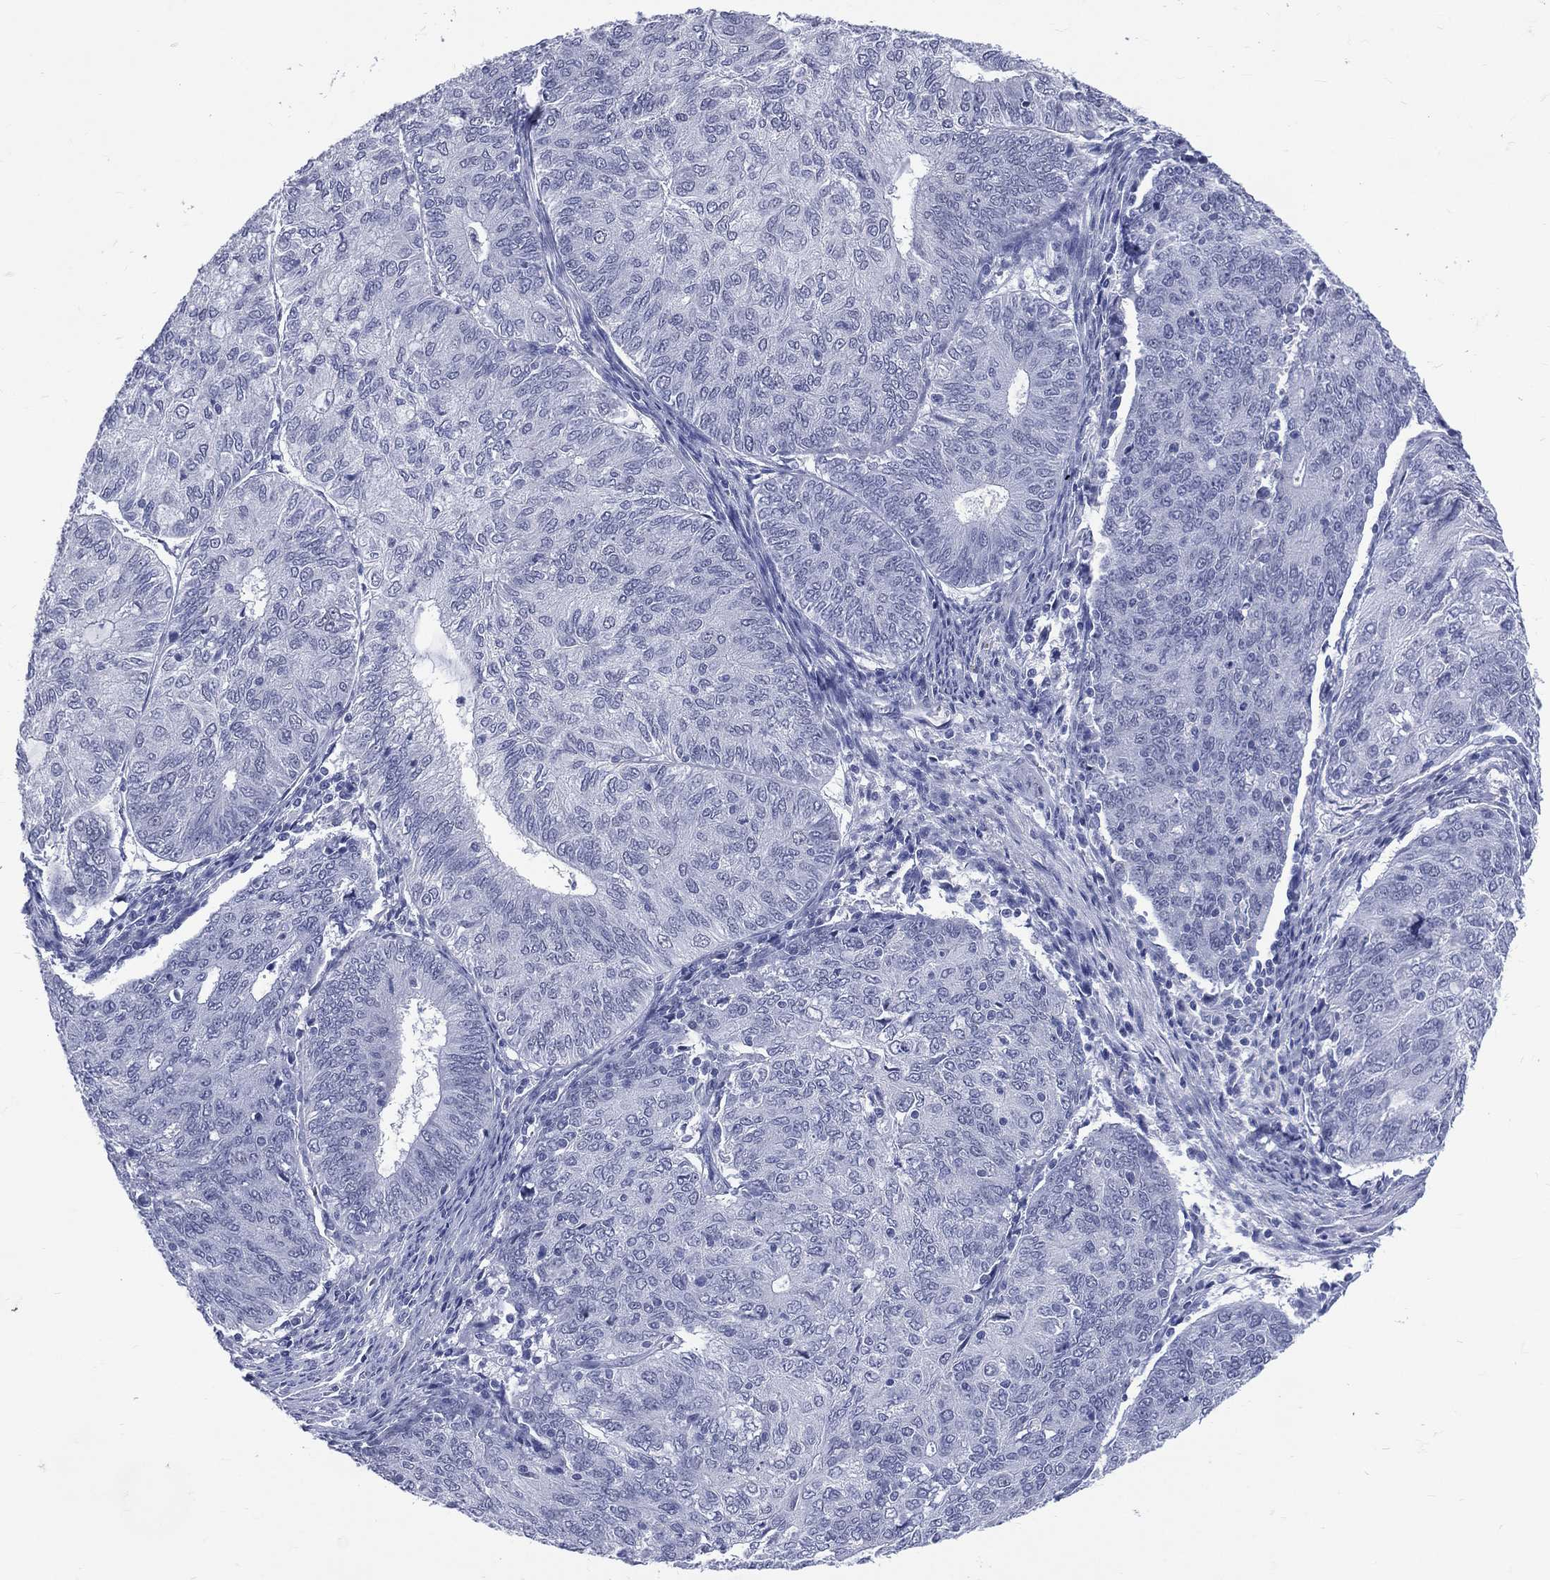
{"staining": {"intensity": "negative", "quantity": "none", "location": "none"}, "tissue": "endometrial cancer", "cell_type": "Tumor cells", "image_type": "cancer", "snomed": [{"axis": "morphology", "description": "Adenocarcinoma, NOS"}, {"axis": "topography", "description": "Endometrium"}], "caption": "Tumor cells show no significant positivity in adenocarcinoma (endometrial).", "gene": "MLLT10", "patient": {"sex": "female", "age": 82}}